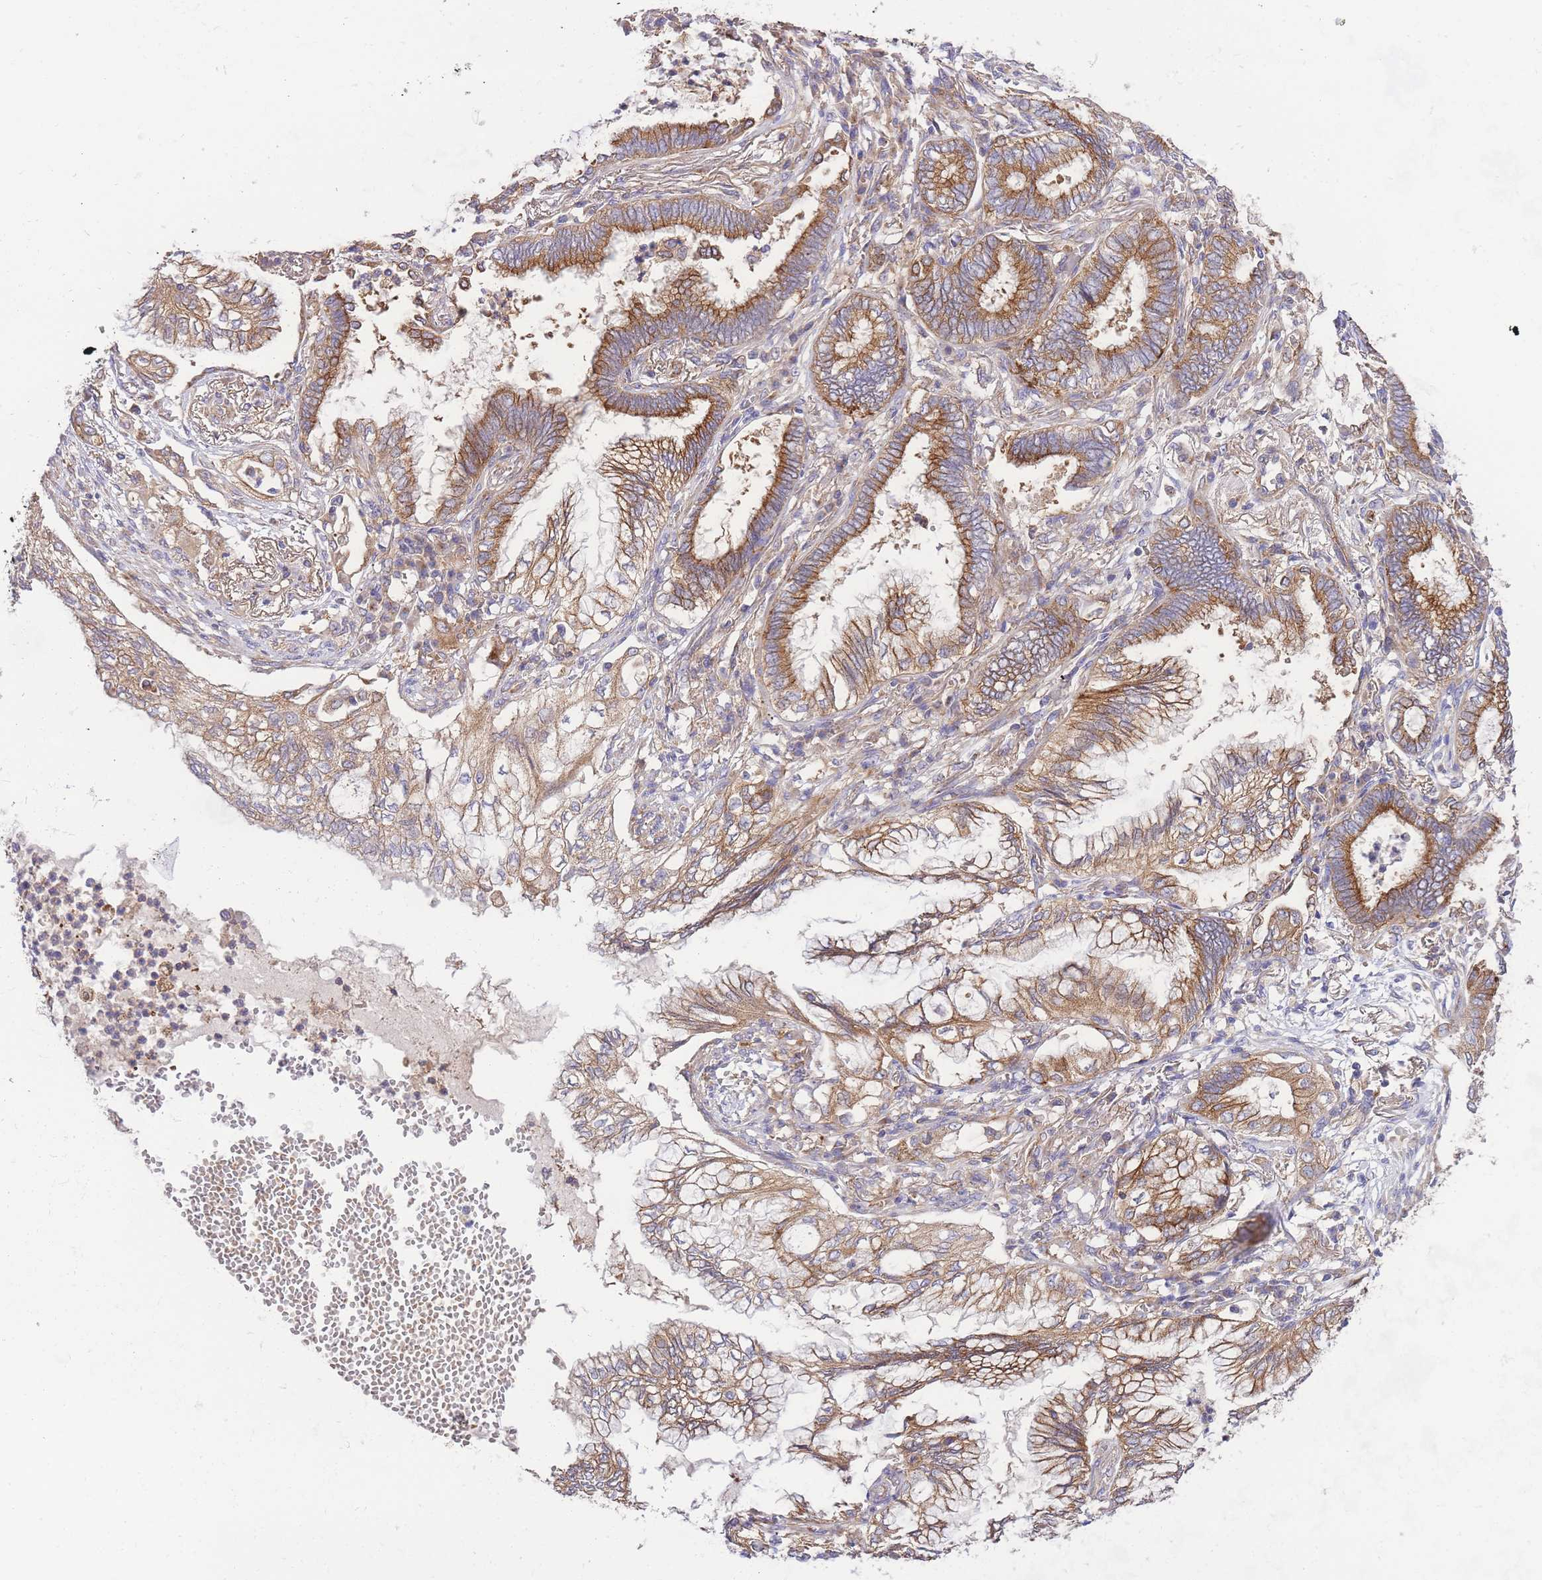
{"staining": {"intensity": "moderate", "quantity": ">75%", "location": "cytoplasmic/membranous"}, "tissue": "lung cancer", "cell_type": "Tumor cells", "image_type": "cancer", "snomed": [{"axis": "morphology", "description": "Adenocarcinoma, NOS"}, {"axis": "topography", "description": "Lung"}], "caption": "There is medium levels of moderate cytoplasmic/membranous positivity in tumor cells of lung adenocarcinoma, as demonstrated by immunohistochemical staining (brown color).", "gene": "INSYN2B", "patient": {"sex": "female", "age": 70}}